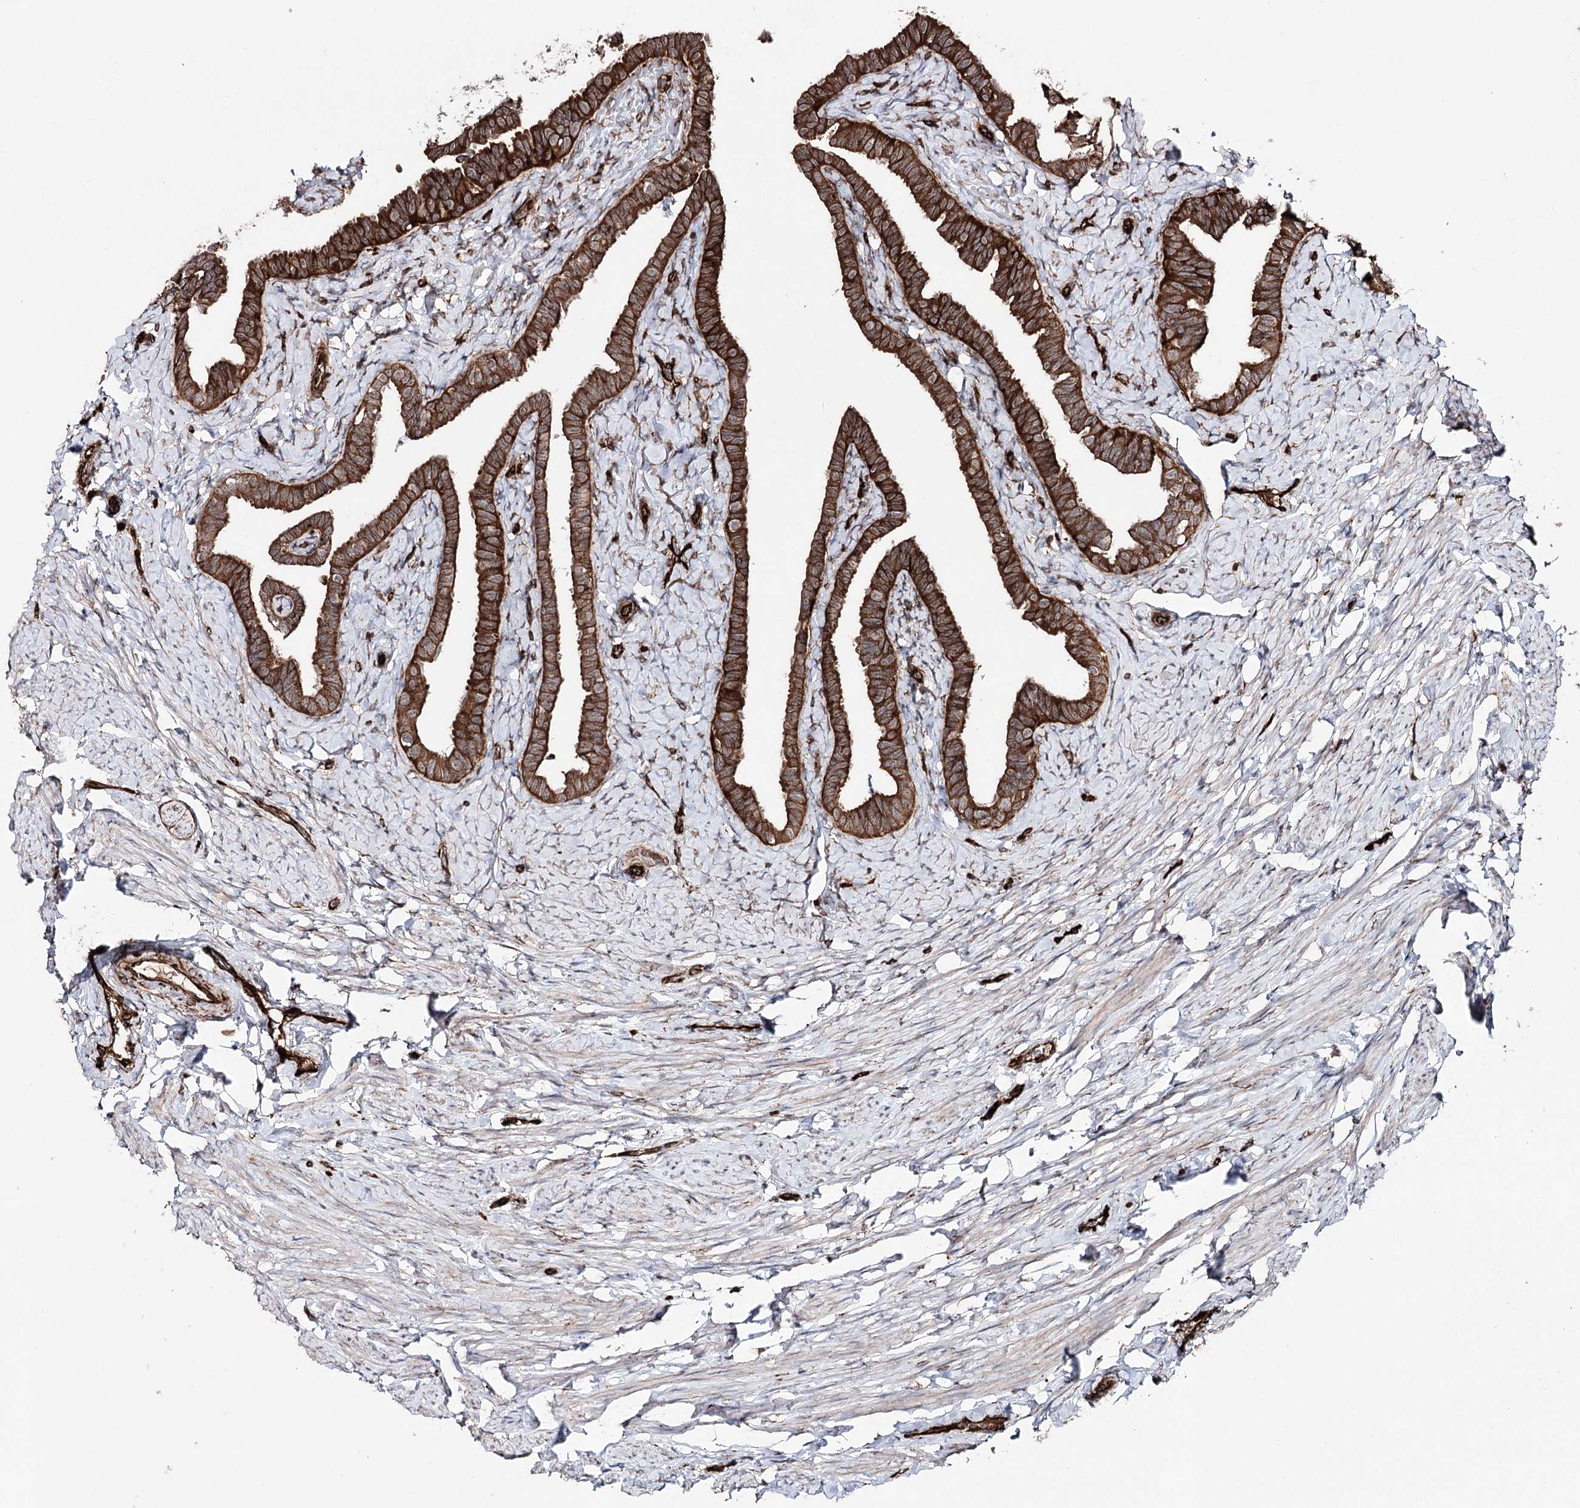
{"staining": {"intensity": "strong", "quantity": ">75%", "location": "cytoplasmic/membranous"}, "tissue": "fallopian tube", "cell_type": "Glandular cells", "image_type": "normal", "snomed": [{"axis": "morphology", "description": "Normal tissue, NOS"}, {"axis": "topography", "description": "Fallopian tube"}], "caption": "This micrograph exhibits benign fallopian tube stained with immunohistochemistry to label a protein in brown. The cytoplasmic/membranous of glandular cells show strong positivity for the protein. Nuclei are counter-stained blue.", "gene": "MIB1", "patient": {"sex": "female", "age": 39}}